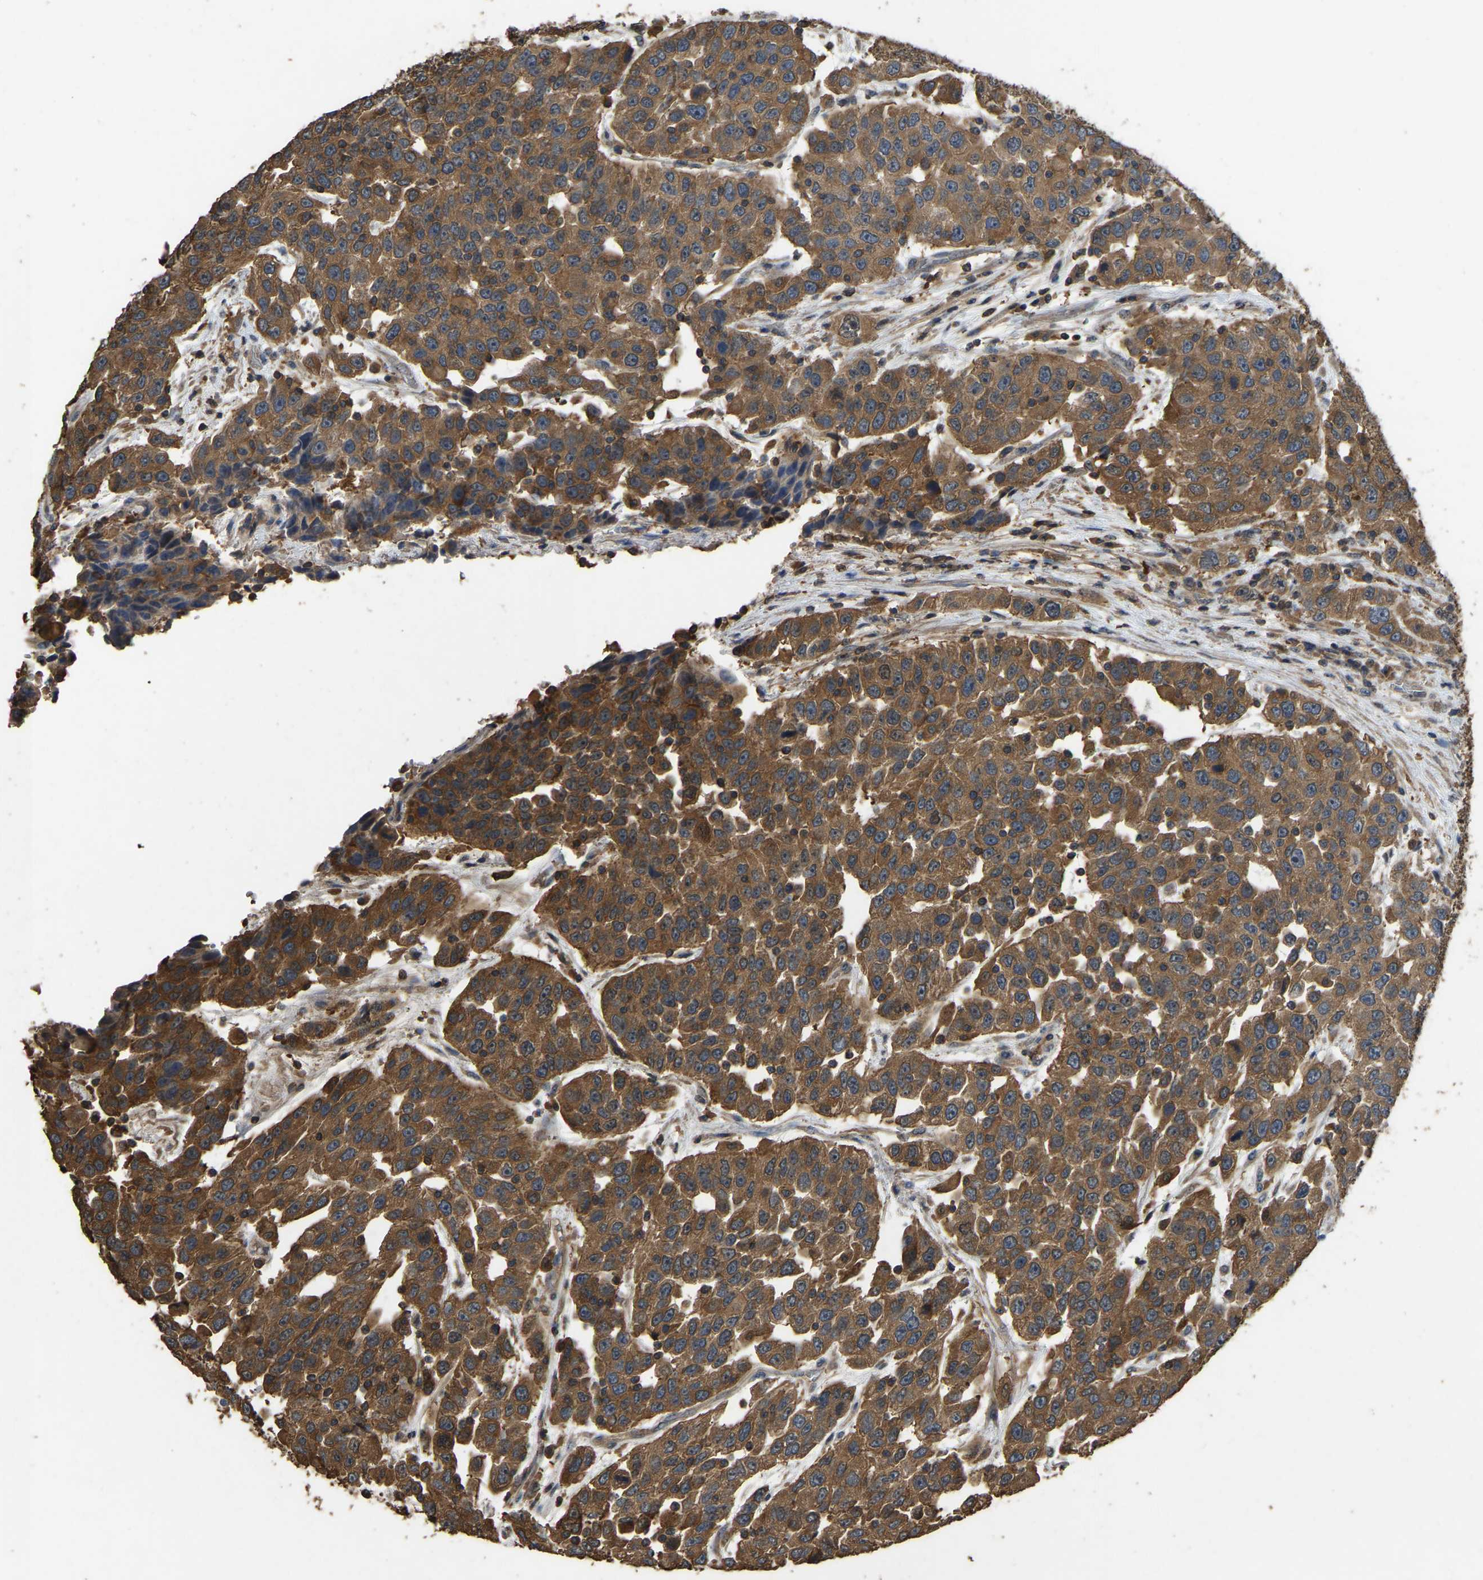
{"staining": {"intensity": "moderate", "quantity": ">75%", "location": "cytoplasmic/membranous"}, "tissue": "urothelial cancer", "cell_type": "Tumor cells", "image_type": "cancer", "snomed": [{"axis": "morphology", "description": "Urothelial carcinoma, High grade"}, {"axis": "topography", "description": "Urinary bladder"}], "caption": "Moderate cytoplasmic/membranous positivity is present in approximately >75% of tumor cells in urothelial carcinoma (high-grade).", "gene": "FHIT", "patient": {"sex": "female", "age": 80}}